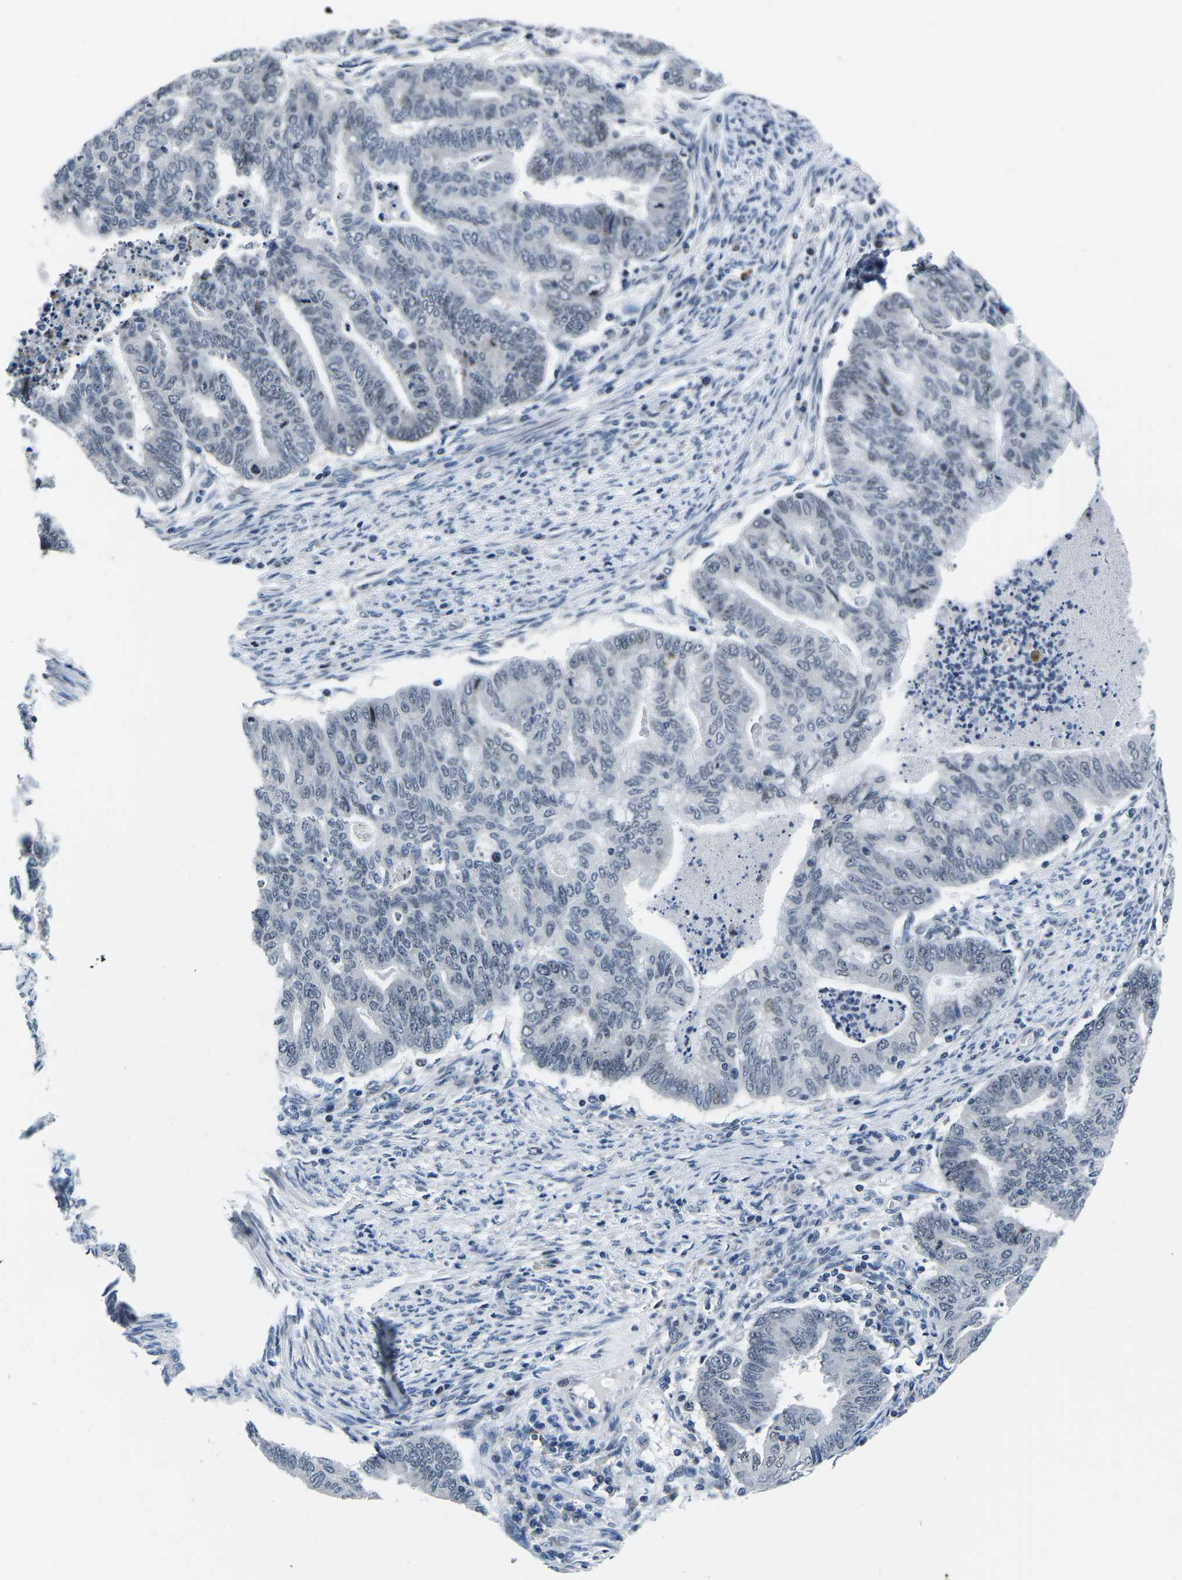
{"staining": {"intensity": "weak", "quantity": "<25%", "location": "nuclear"}, "tissue": "endometrial cancer", "cell_type": "Tumor cells", "image_type": "cancer", "snomed": [{"axis": "morphology", "description": "Adenocarcinoma, NOS"}, {"axis": "topography", "description": "Endometrium"}], "caption": "High power microscopy photomicrograph of an immunohistochemistry histopathology image of adenocarcinoma (endometrial), revealing no significant positivity in tumor cells.", "gene": "CDC73", "patient": {"sex": "female", "age": 79}}